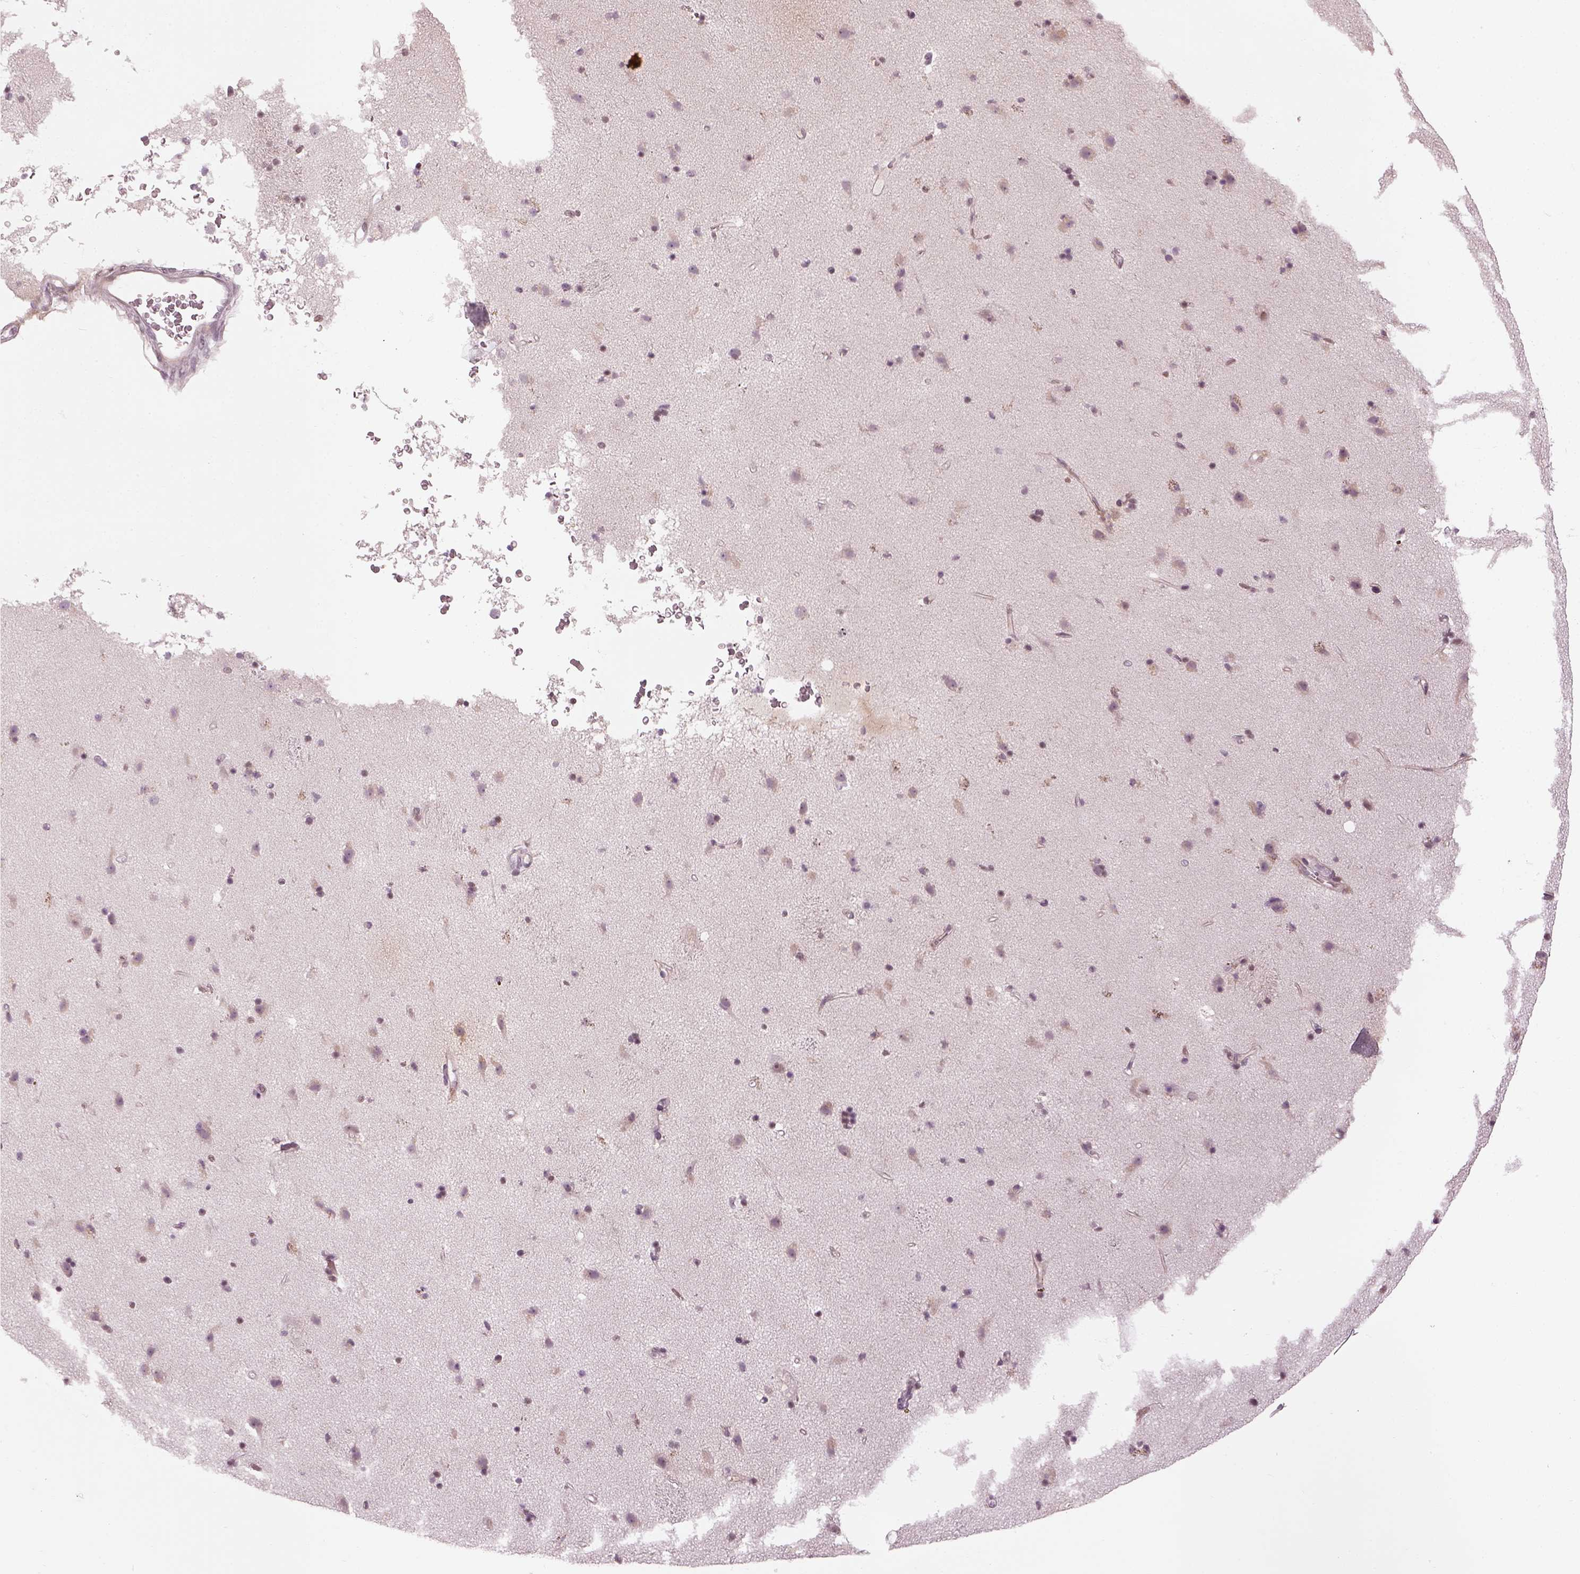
{"staining": {"intensity": "negative", "quantity": "none", "location": "none"}, "tissue": "caudate", "cell_type": "Glial cells", "image_type": "normal", "snomed": [{"axis": "morphology", "description": "Normal tissue, NOS"}, {"axis": "topography", "description": "Lateral ventricle wall"}], "caption": "The image reveals no staining of glial cells in benign caudate.", "gene": "KCNG2", "patient": {"sex": "female", "age": 71}}